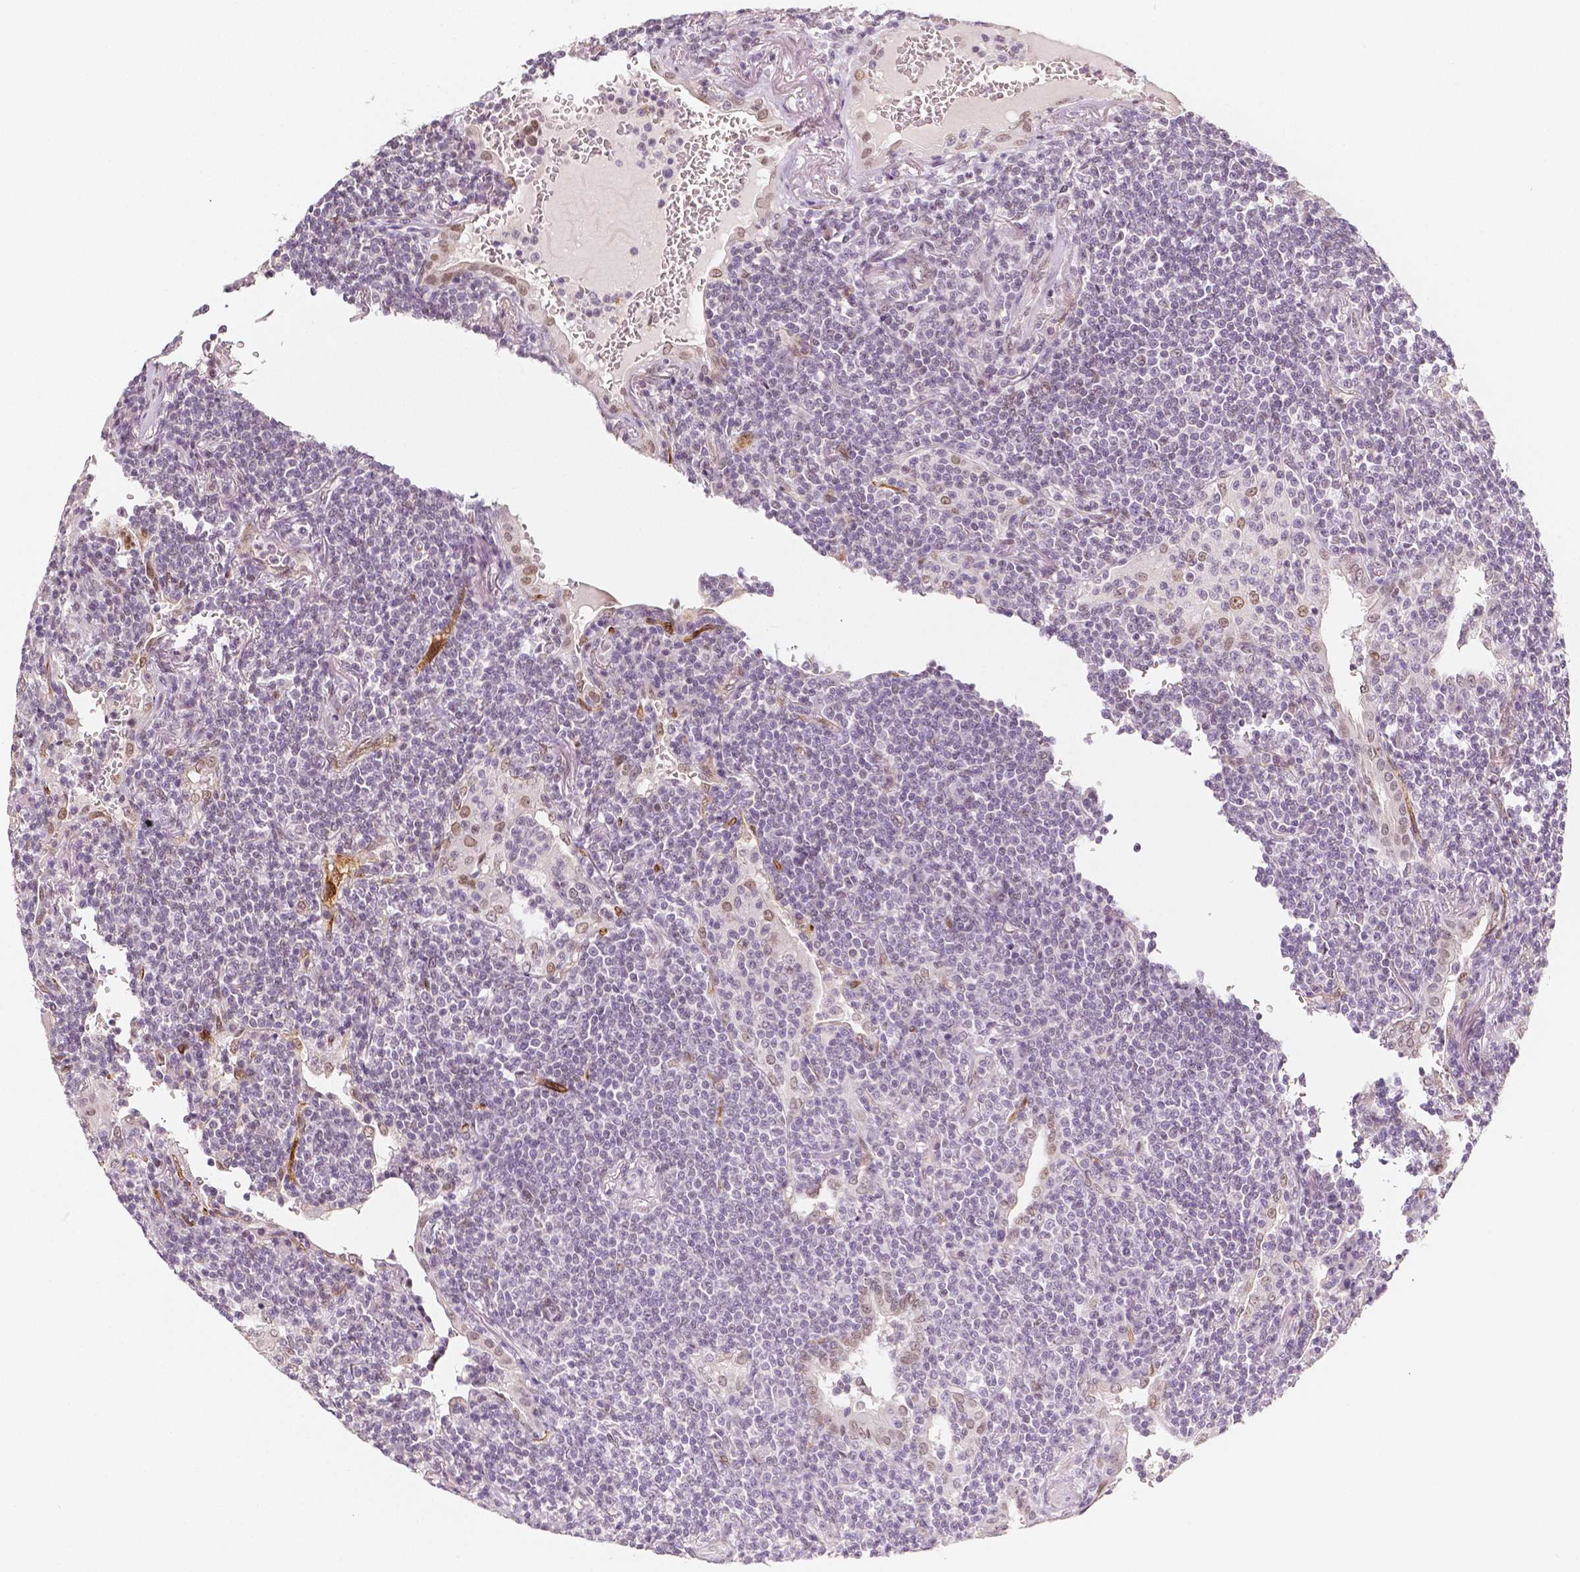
{"staining": {"intensity": "negative", "quantity": "none", "location": "none"}, "tissue": "lymphoma", "cell_type": "Tumor cells", "image_type": "cancer", "snomed": [{"axis": "morphology", "description": "Malignant lymphoma, non-Hodgkin's type, Low grade"}, {"axis": "topography", "description": "Lung"}], "caption": "Human malignant lymphoma, non-Hodgkin's type (low-grade) stained for a protein using immunohistochemistry reveals no positivity in tumor cells.", "gene": "KDM5B", "patient": {"sex": "female", "age": 71}}